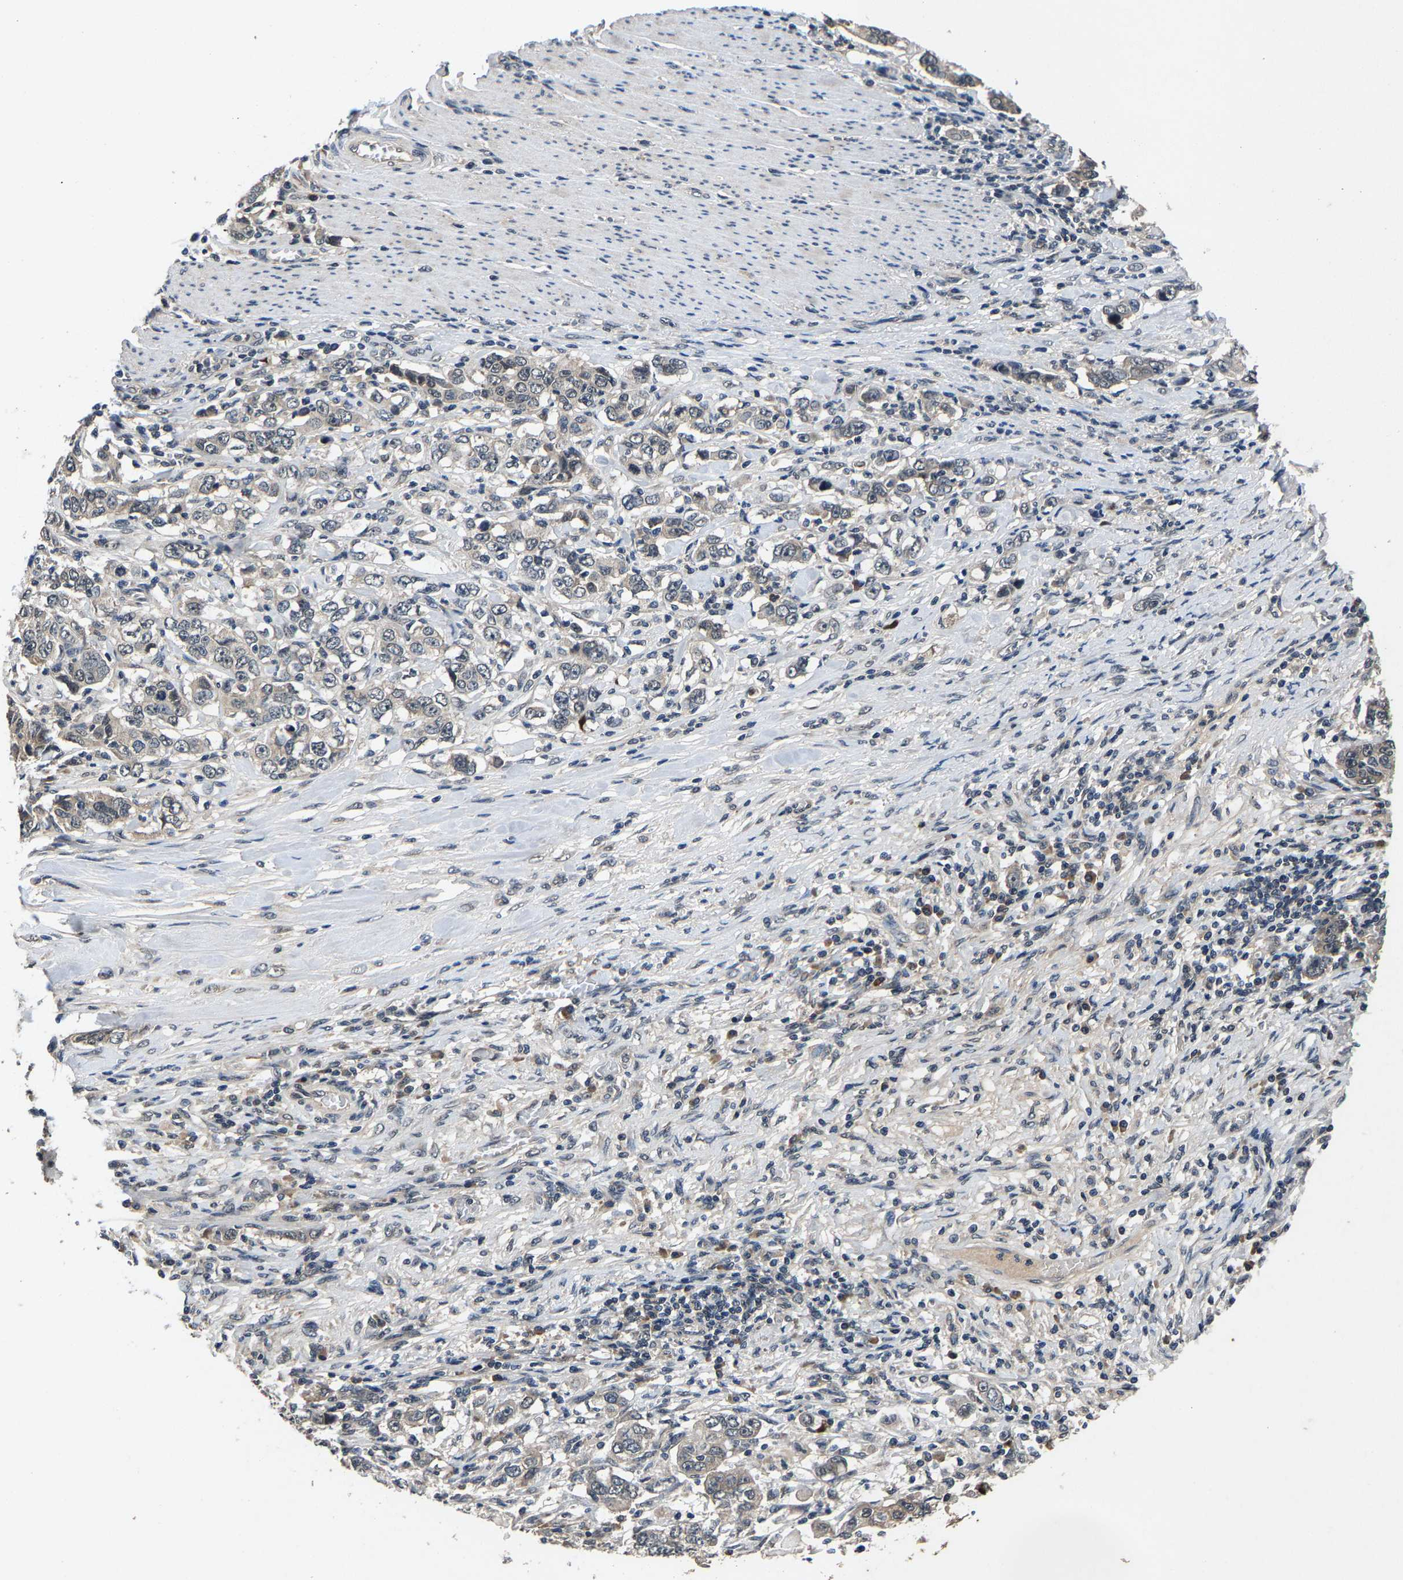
{"staining": {"intensity": "negative", "quantity": "none", "location": "none"}, "tissue": "stomach cancer", "cell_type": "Tumor cells", "image_type": "cancer", "snomed": [{"axis": "morphology", "description": "Adenocarcinoma, NOS"}, {"axis": "topography", "description": "Stomach, lower"}], "caption": "High magnification brightfield microscopy of stomach cancer (adenocarcinoma) stained with DAB (3,3'-diaminobenzidine) (brown) and counterstained with hematoxylin (blue): tumor cells show no significant staining. The staining was performed using DAB to visualize the protein expression in brown, while the nuclei were stained in blue with hematoxylin (Magnification: 20x).", "gene": "HUWE1", "patient": {"sex": "female", "age": 72}}